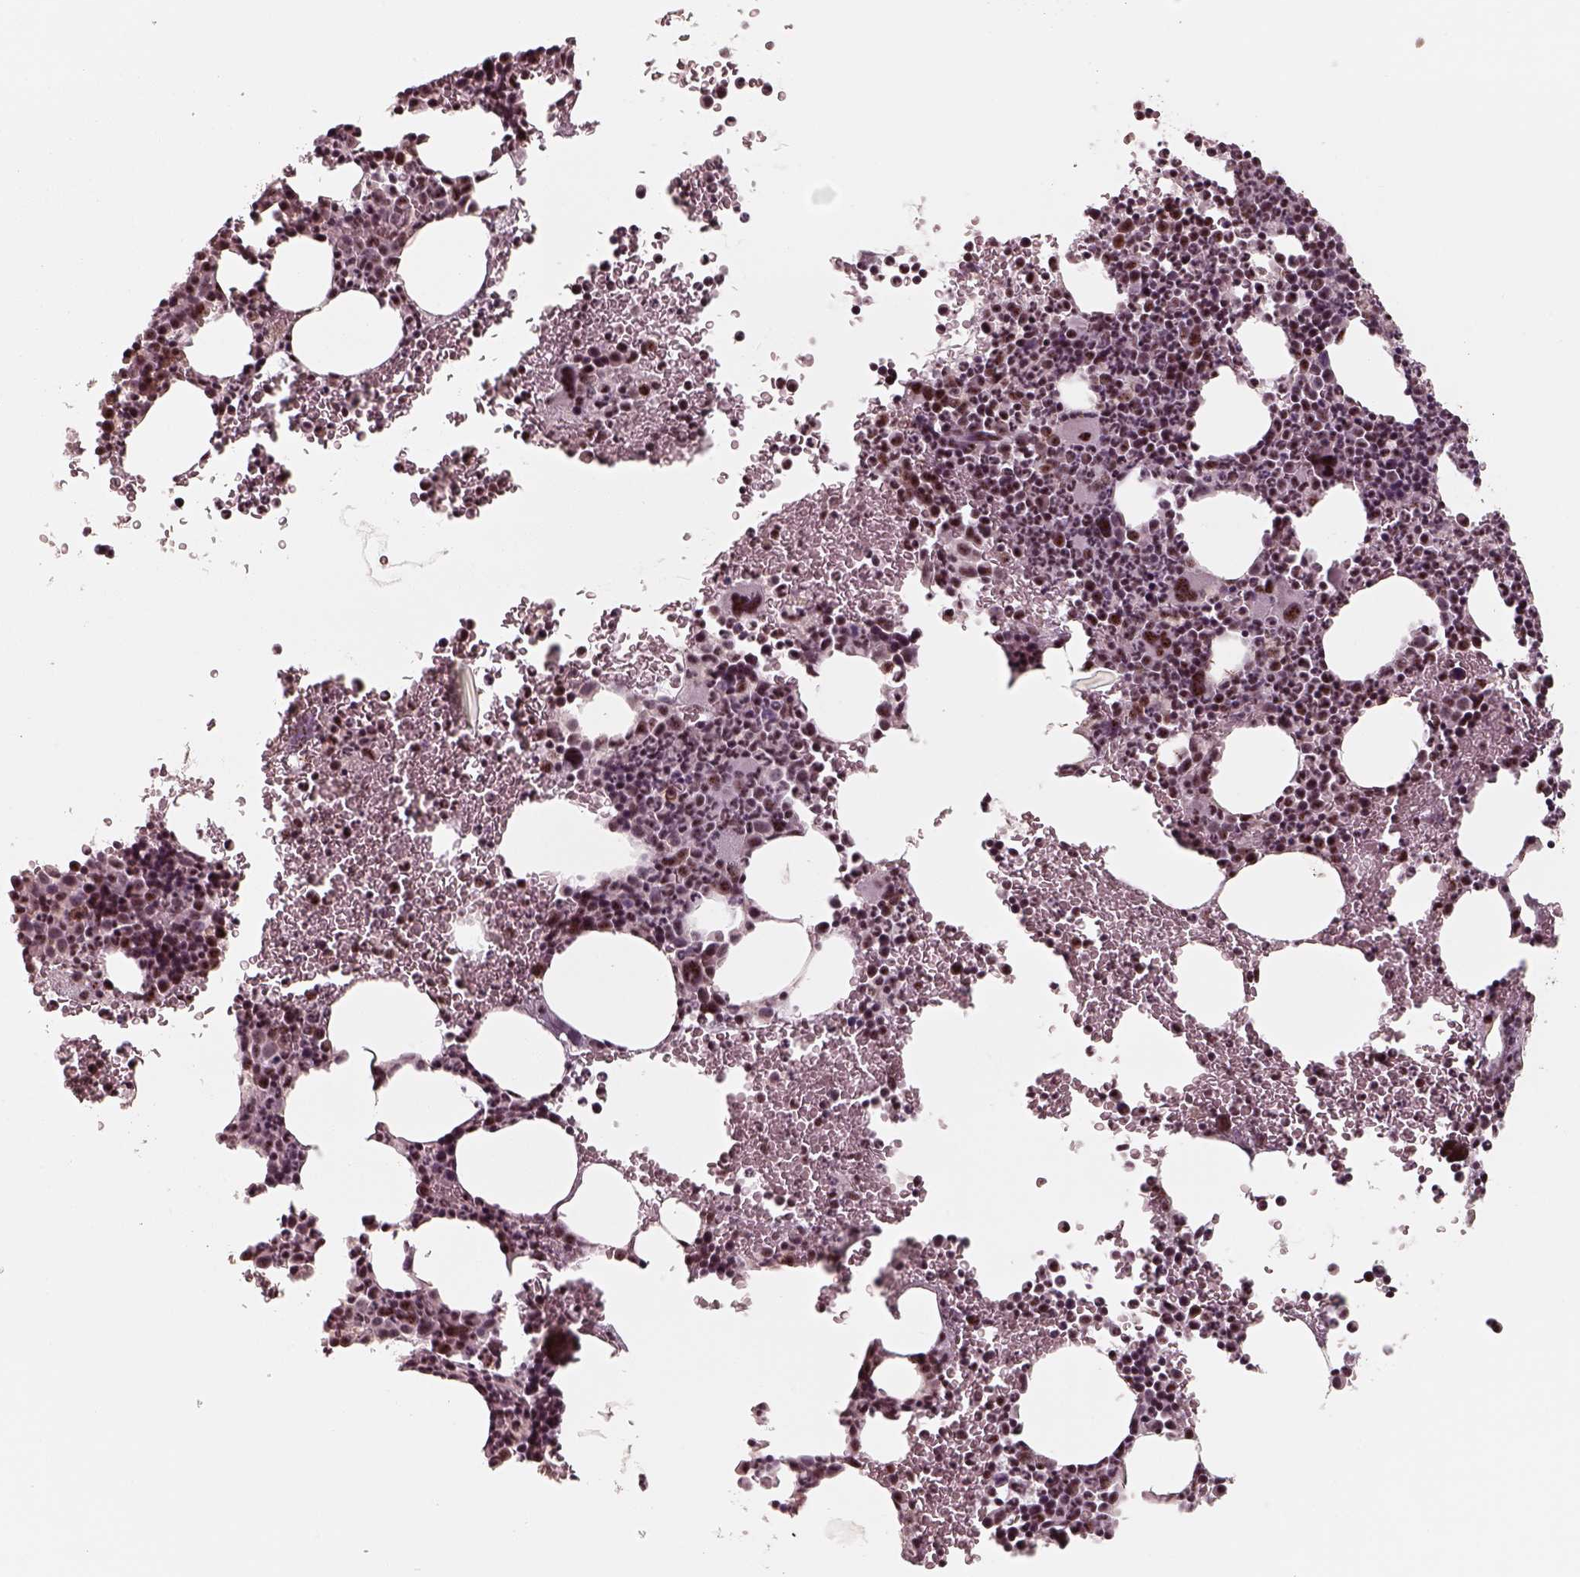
{"staining": {"intensity": "strong", "quantity": "25%-75%", "location": "nuclear"}, "tissue": "bone marrow", "cell_type": "Hematopoietic cells", "image_type": "normal", "snomed": [{"axis": "morphology", "description": "Normal tissue, NOS"}, {"axis": "topography", "description": "Bone marrow"}], "caption": "Protein staining exhibits strong nuclear positivity in about 25%-75% of hematopoietic cells in benign bone marrow. (Brightfield microscopy of DAB IHC at high magnification).", "gene": "ATXN7L3", "patient": {"sex": "male", "age": 81}}